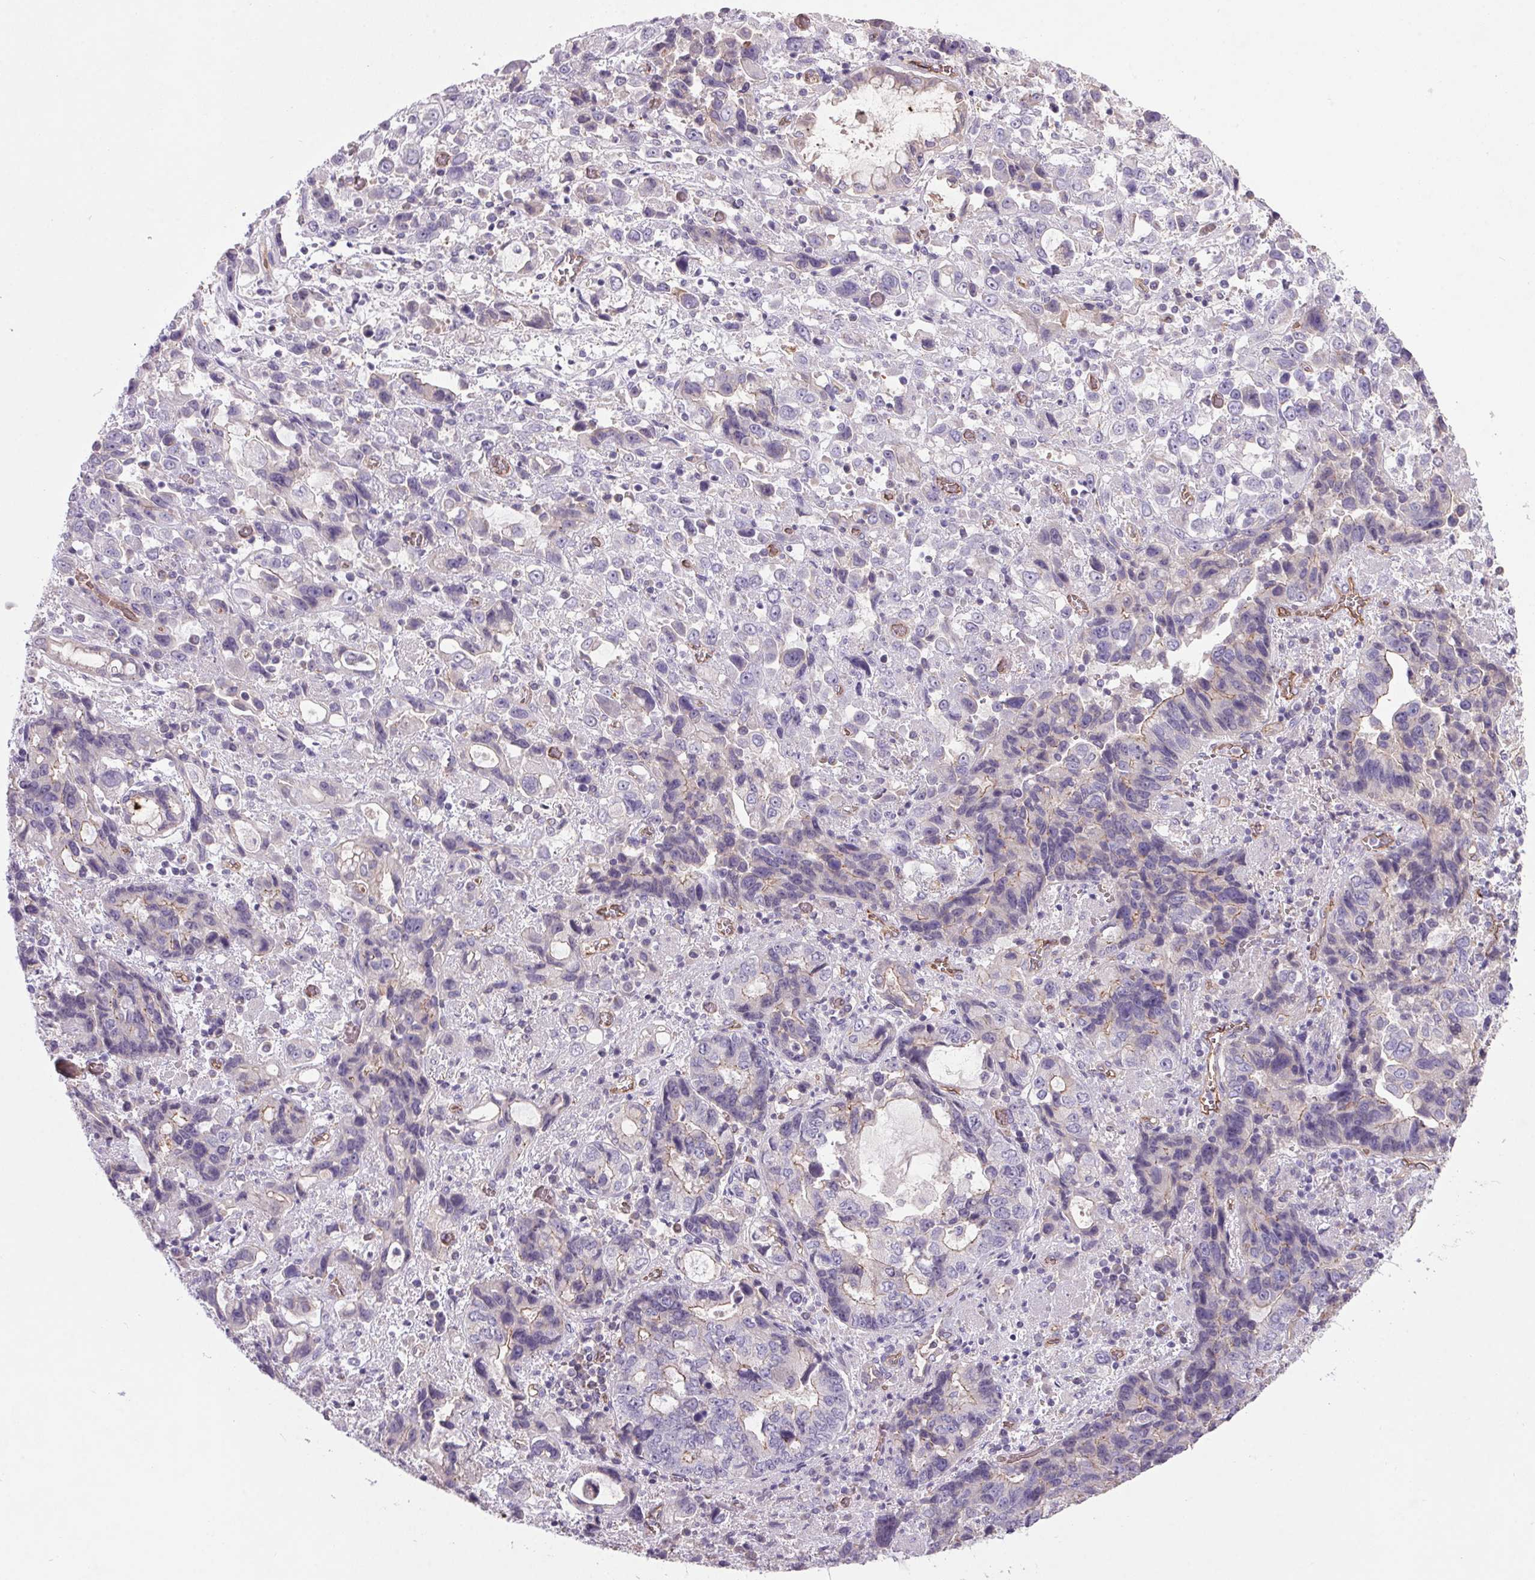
{"staining": {"intensity": "negative", "quantity": "none", "location": "none"}, "tissue": "stomach cancer", "cell_type": "Tumor cells", "image_type": "cancer", "snomed": [{"axis": "morphology", "description": "Adenocarcinoma, NOS"}, {"axis": "topography", "description": "Stomach, upper"}], "caption": "An IHC photomicrograph of stomach adenocarcinoma is shown. There is no staining in tumor cells of stomach adenocarcinoma.", "gene": "APOC4", "patient": {"sex": "female", "age": 81}}